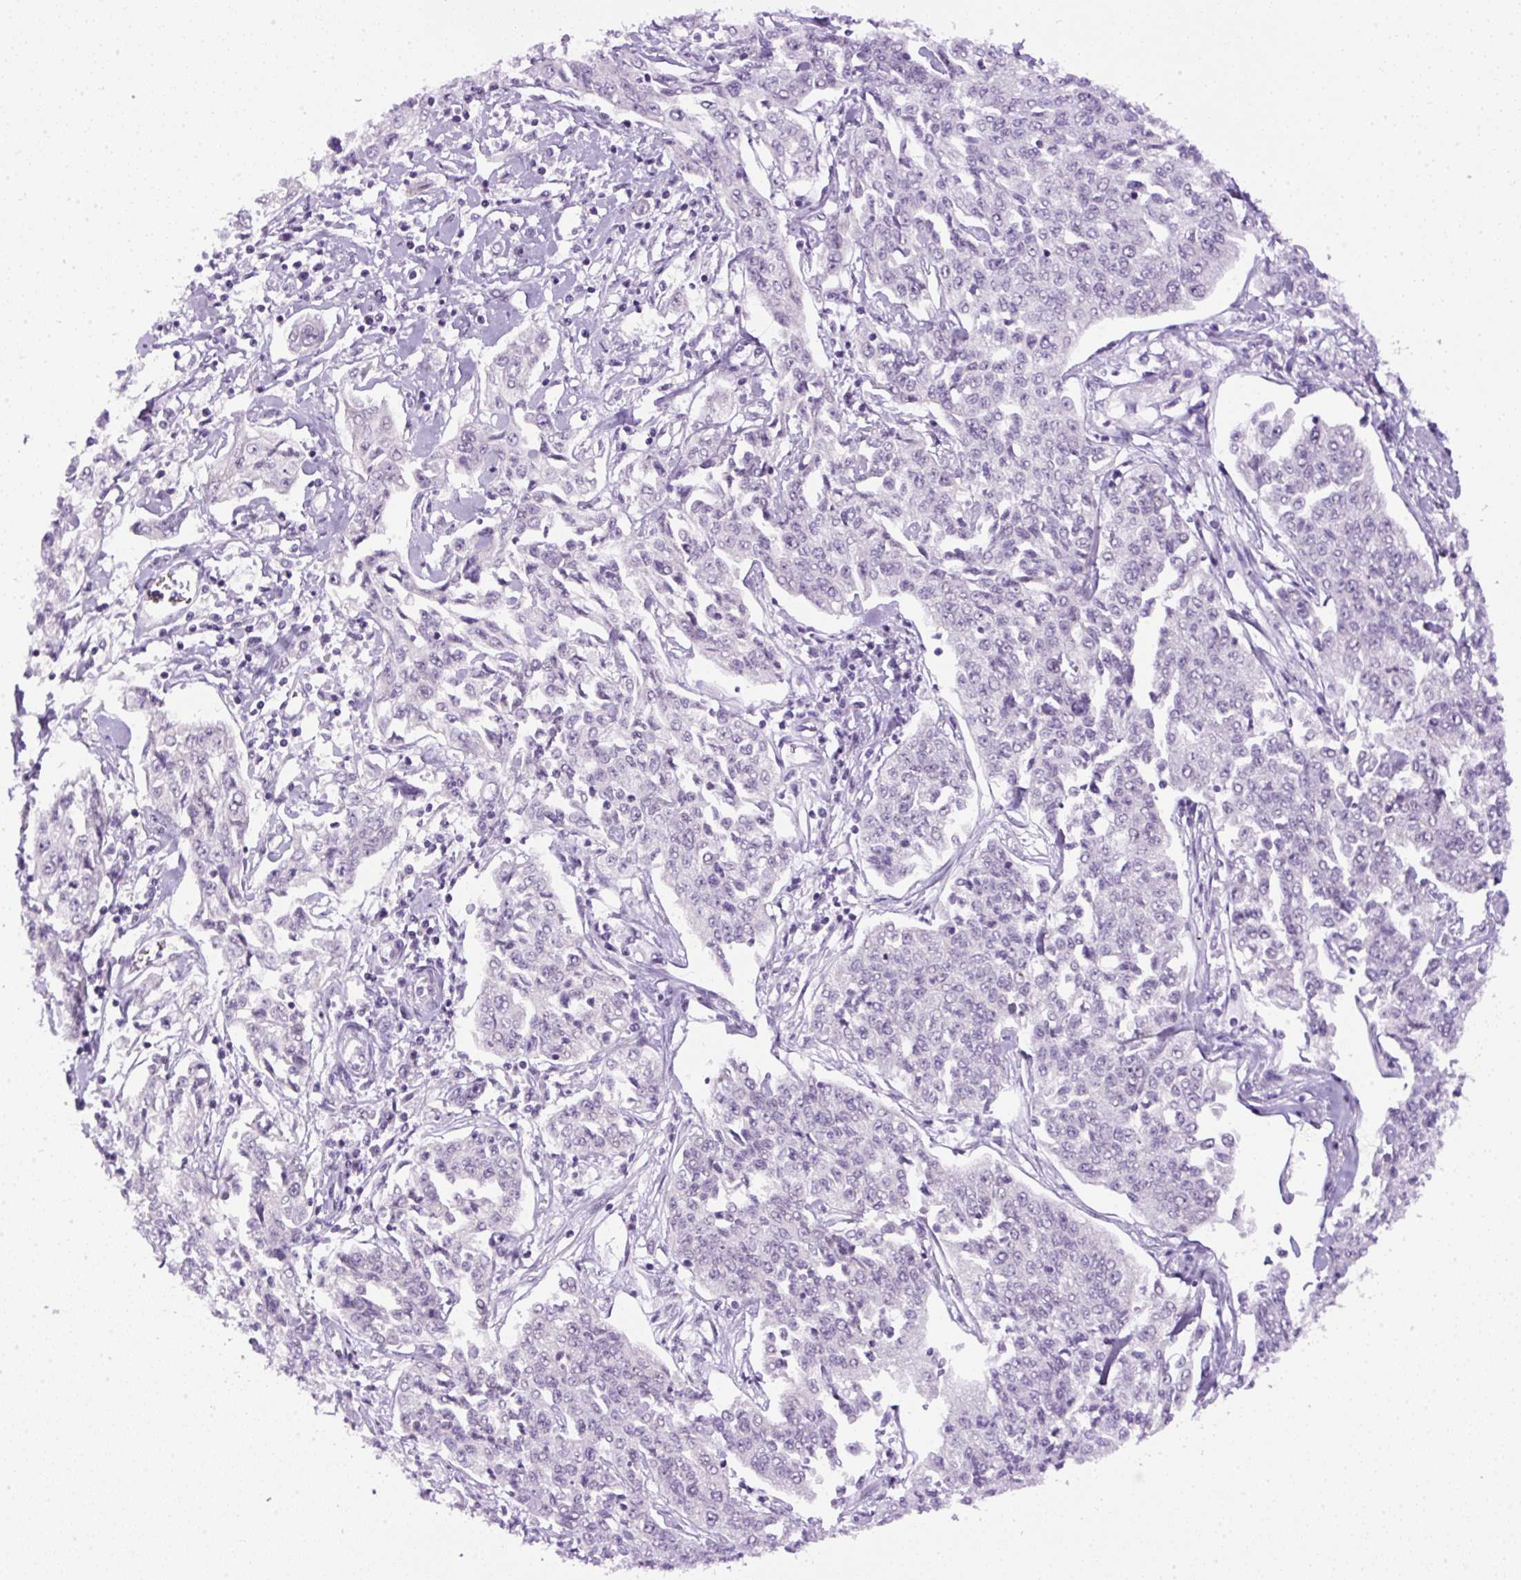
{"staining": {"intensity": "negative", "quantity": "none", "location": "none"}, "tissue": "cervical cancer", "cell_type": "Tumor cells", "image_type": "cancer", "snomed": [{"axis": "morphology", "description": "Squamous cell carcinoma, NOS"}, {"axis": "topography", "description": "Cervix"}], "caption": "Tumor cells show no significant staining in cervical cancer (squamous cell carcinoma).", "gene": "RHBDD2", "patient": {"sex": "female", "age": 35}}